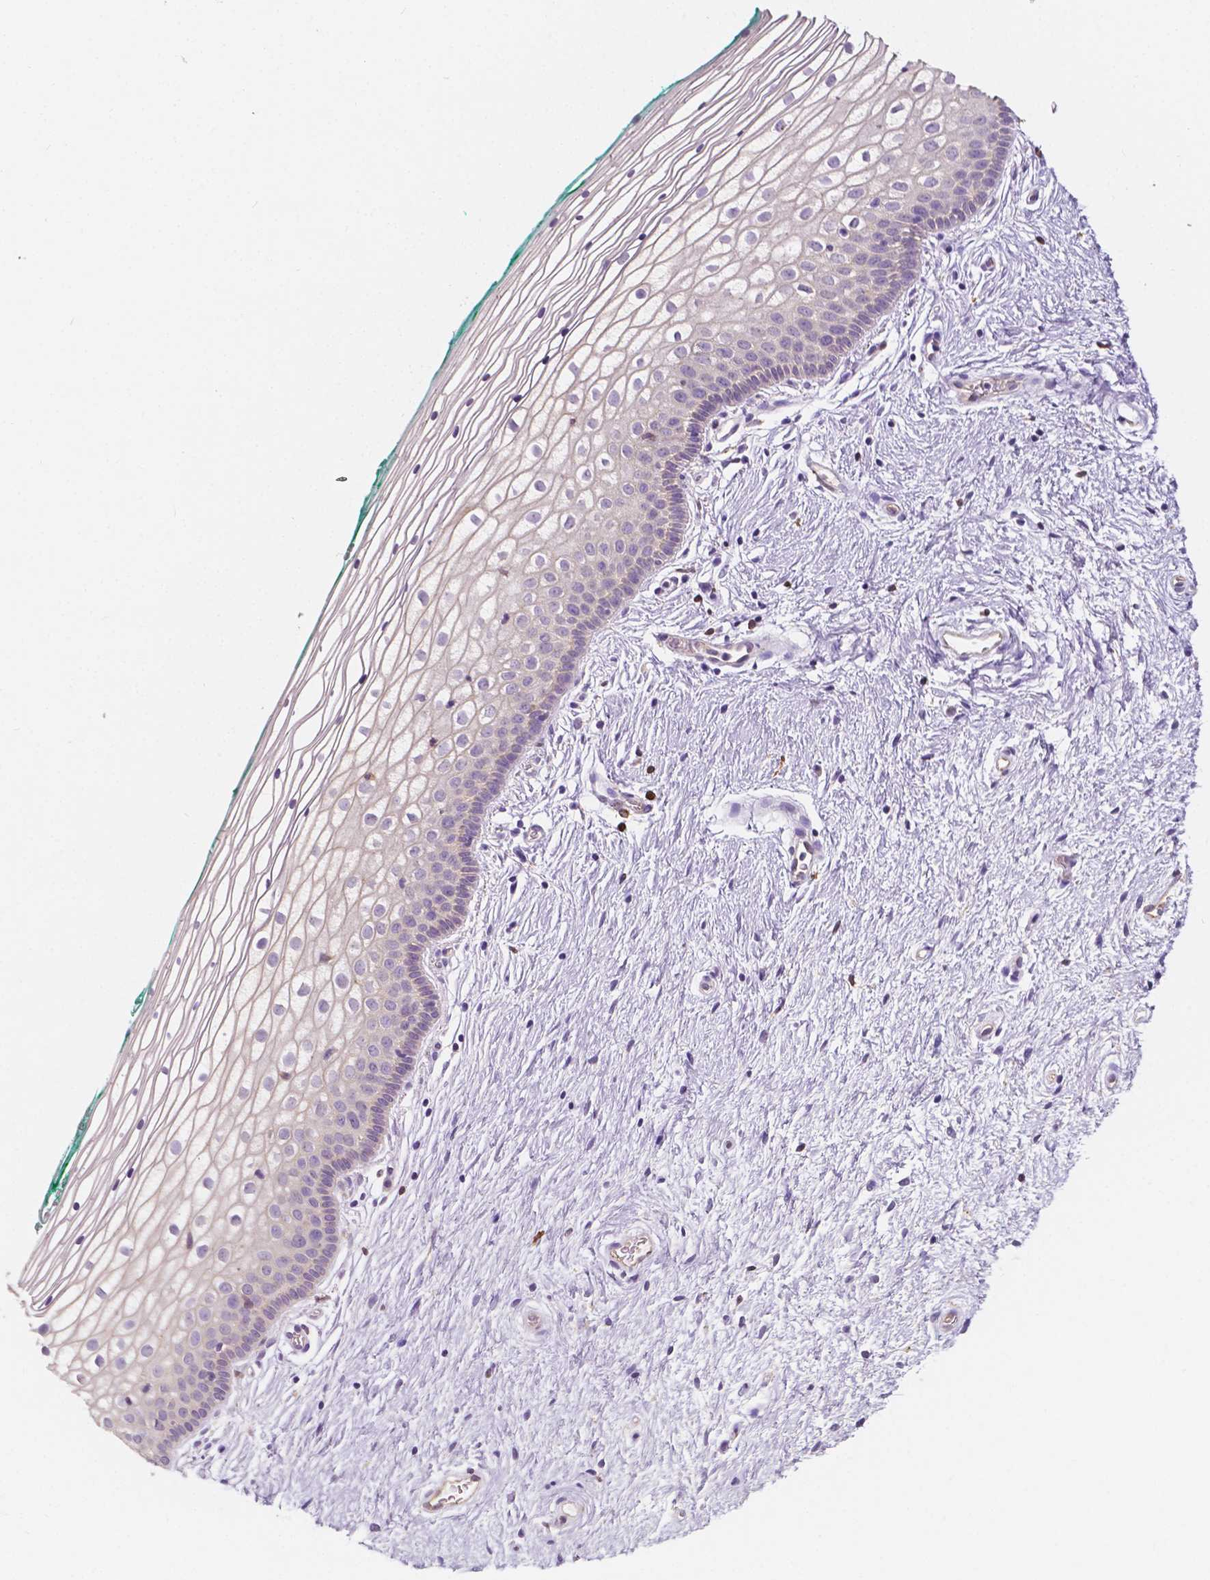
{"staining": {"intensity": "negative", "quantity": "none", "location": "none"}, "tissue": "vagina", "cell_type": "Squamous epithelial cells", "image_type": "normal", "snomed": [{"axis": "morphology", "description": "Normal tissue, NOS"}, {"axis": "topography", "description": "Vagina"}], "caption": "Image shows no significant protein expression in squamous epithelial cells of benign vagina.", "gene": "SLC22A4", "patient": {"sex": "female", "age": 36}}